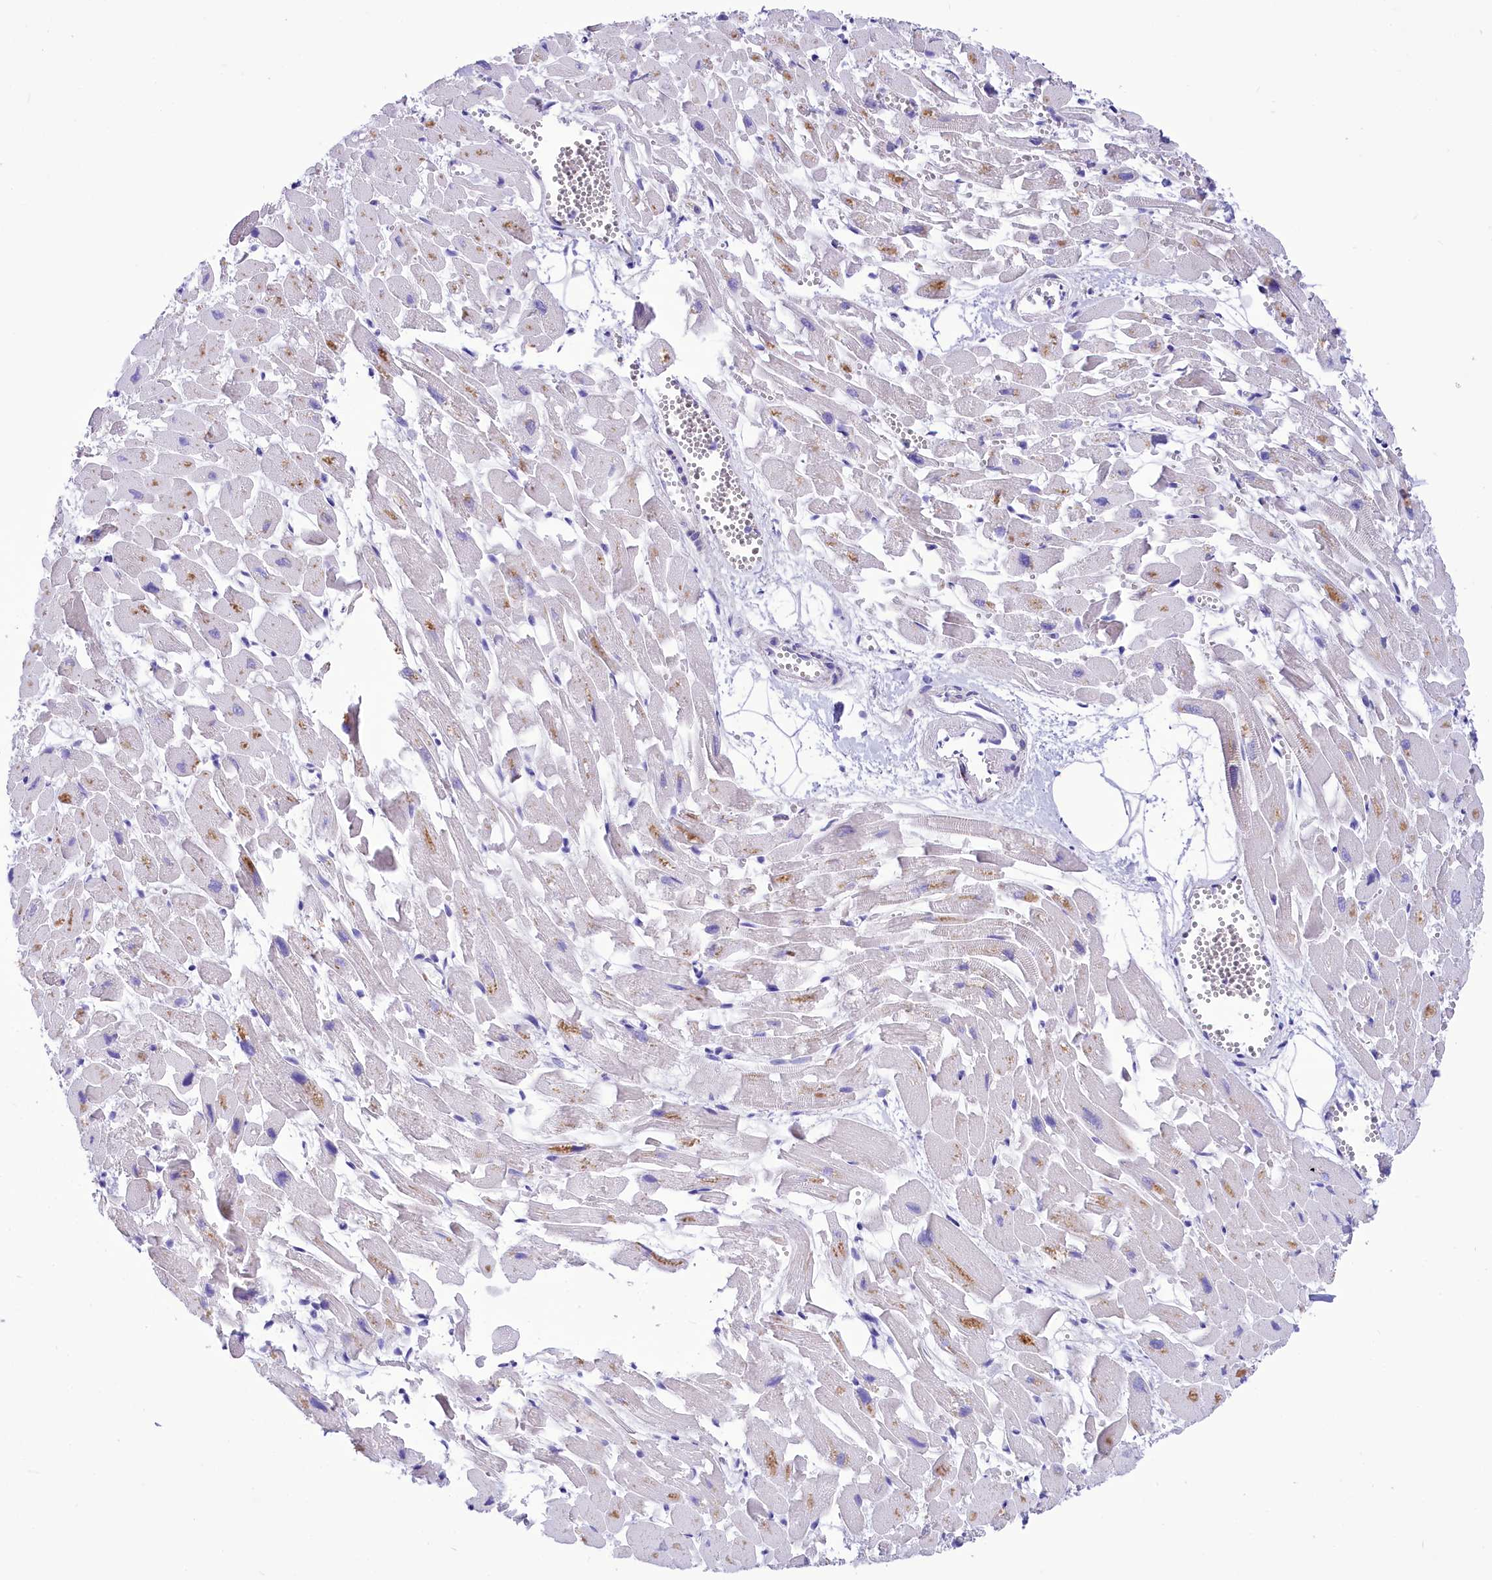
{"staining": {"intensity": "negative", "quantity": "none", "location": "none"}, "tissue": "heart muscle", "cell_type": "Cardiomyocytes", "image_type": "normal", "snomed": [{"axis": "morphology", "description": "Normal tissue, NOS"}, {"axis": "topography", "description": "Heart"}], "caption": "IHC image of benign heart muscle: human heart muscle stained with DAB shows no significant protein positivity in cardiomyocytes. Brightfield microscopy of IHC stained with DAB (brown) and hematoxylin (blue), captured at high magnification.", "gene": "TTC36", "patient": {"sex": "female", "age": 64}}